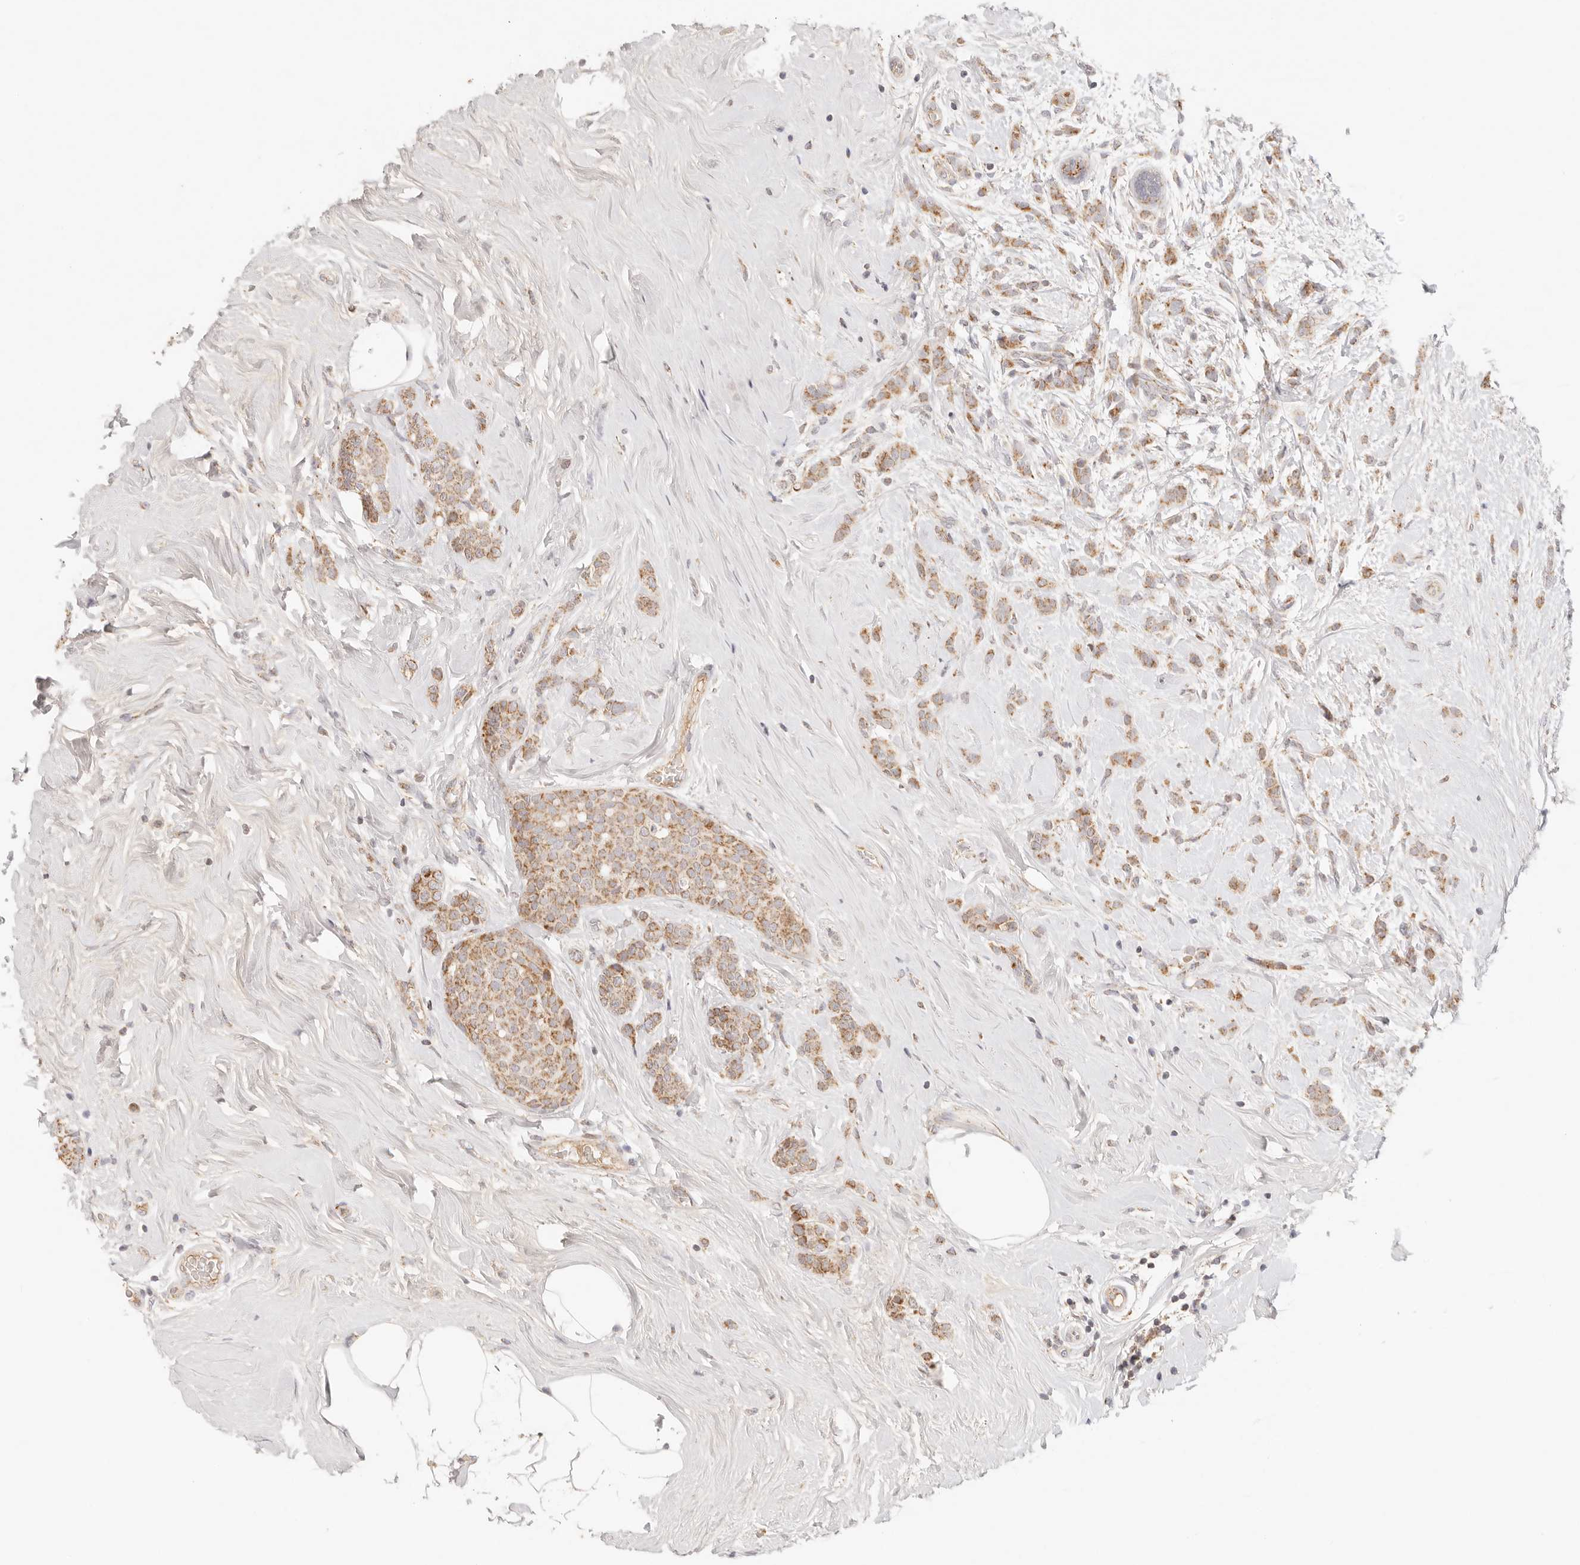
{"staining": {"intensity": "moderate", "quantity": ">75%", "location": "cytoplasmic/membranous"}, "tissue": "breast cancer", "cell_type": "Tumor cells", "image_type": "cancer", "snomed": [{"axis": "morphology", "description": "Lobular carcinoma, in situ"}, {"axis": "morphology", "description": "Lobular carcinoma"}, {"axis": "topography", "description": "Breast"}], "caption": "Human breast cancer stained with a brown dye shows moderate cytoplasmic/membranous positive expression in about >75% of tumor cells.", "gene": "COA6", "patient": {"sex": "female", "age": 41}}